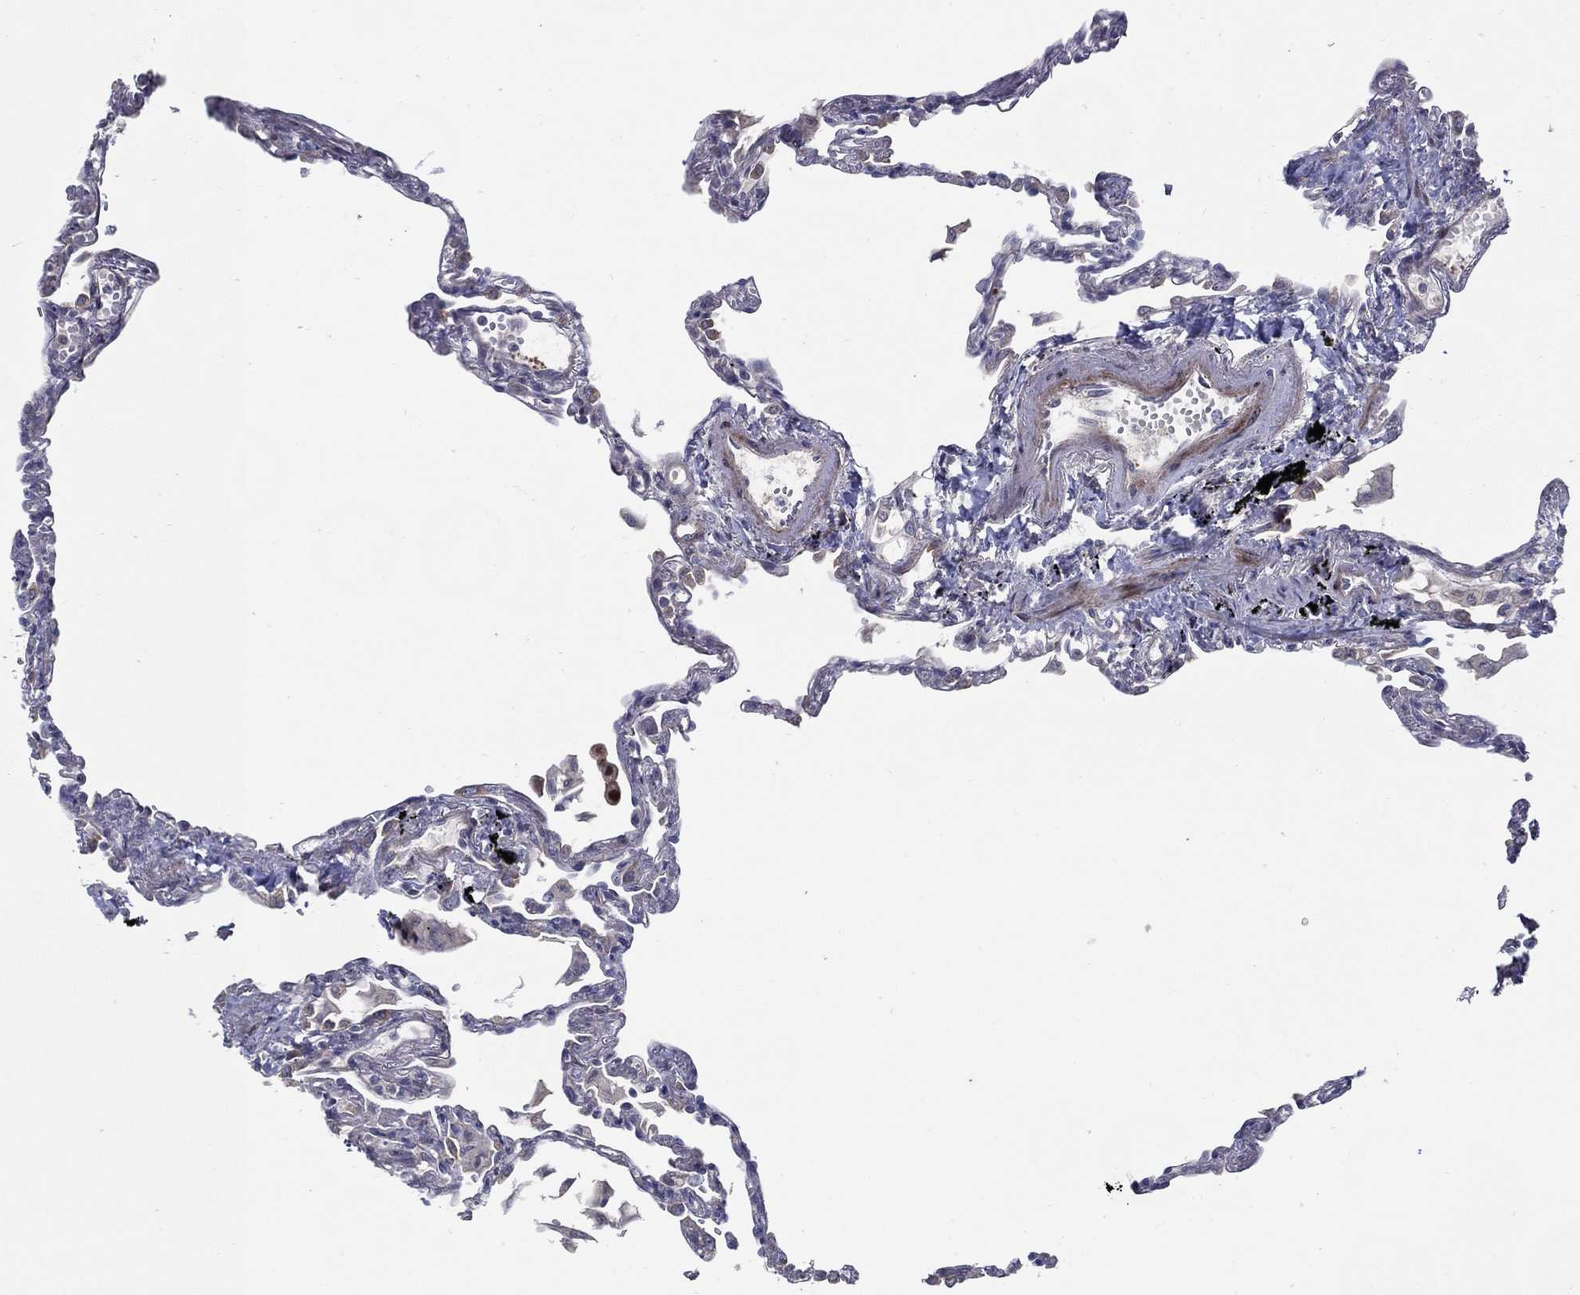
{"staining": {"intensity": "weak", "quantity": "<25%", "location": "nuclear"}, "tissue": "lung", "cell_type": "Alveolar cells", "image_type": "normal", "snomed": [{"axis": "morphology", "description": "Normal tissue, NOS"}, {"axis": "topography", "description": "Lung"}], "caption": "This is an IHC histopathology image of normal lung. There is no positivity in alveolar cells.", "gene": "ARHGAP11A", "patient": {"sex": "male", "age": 78}}